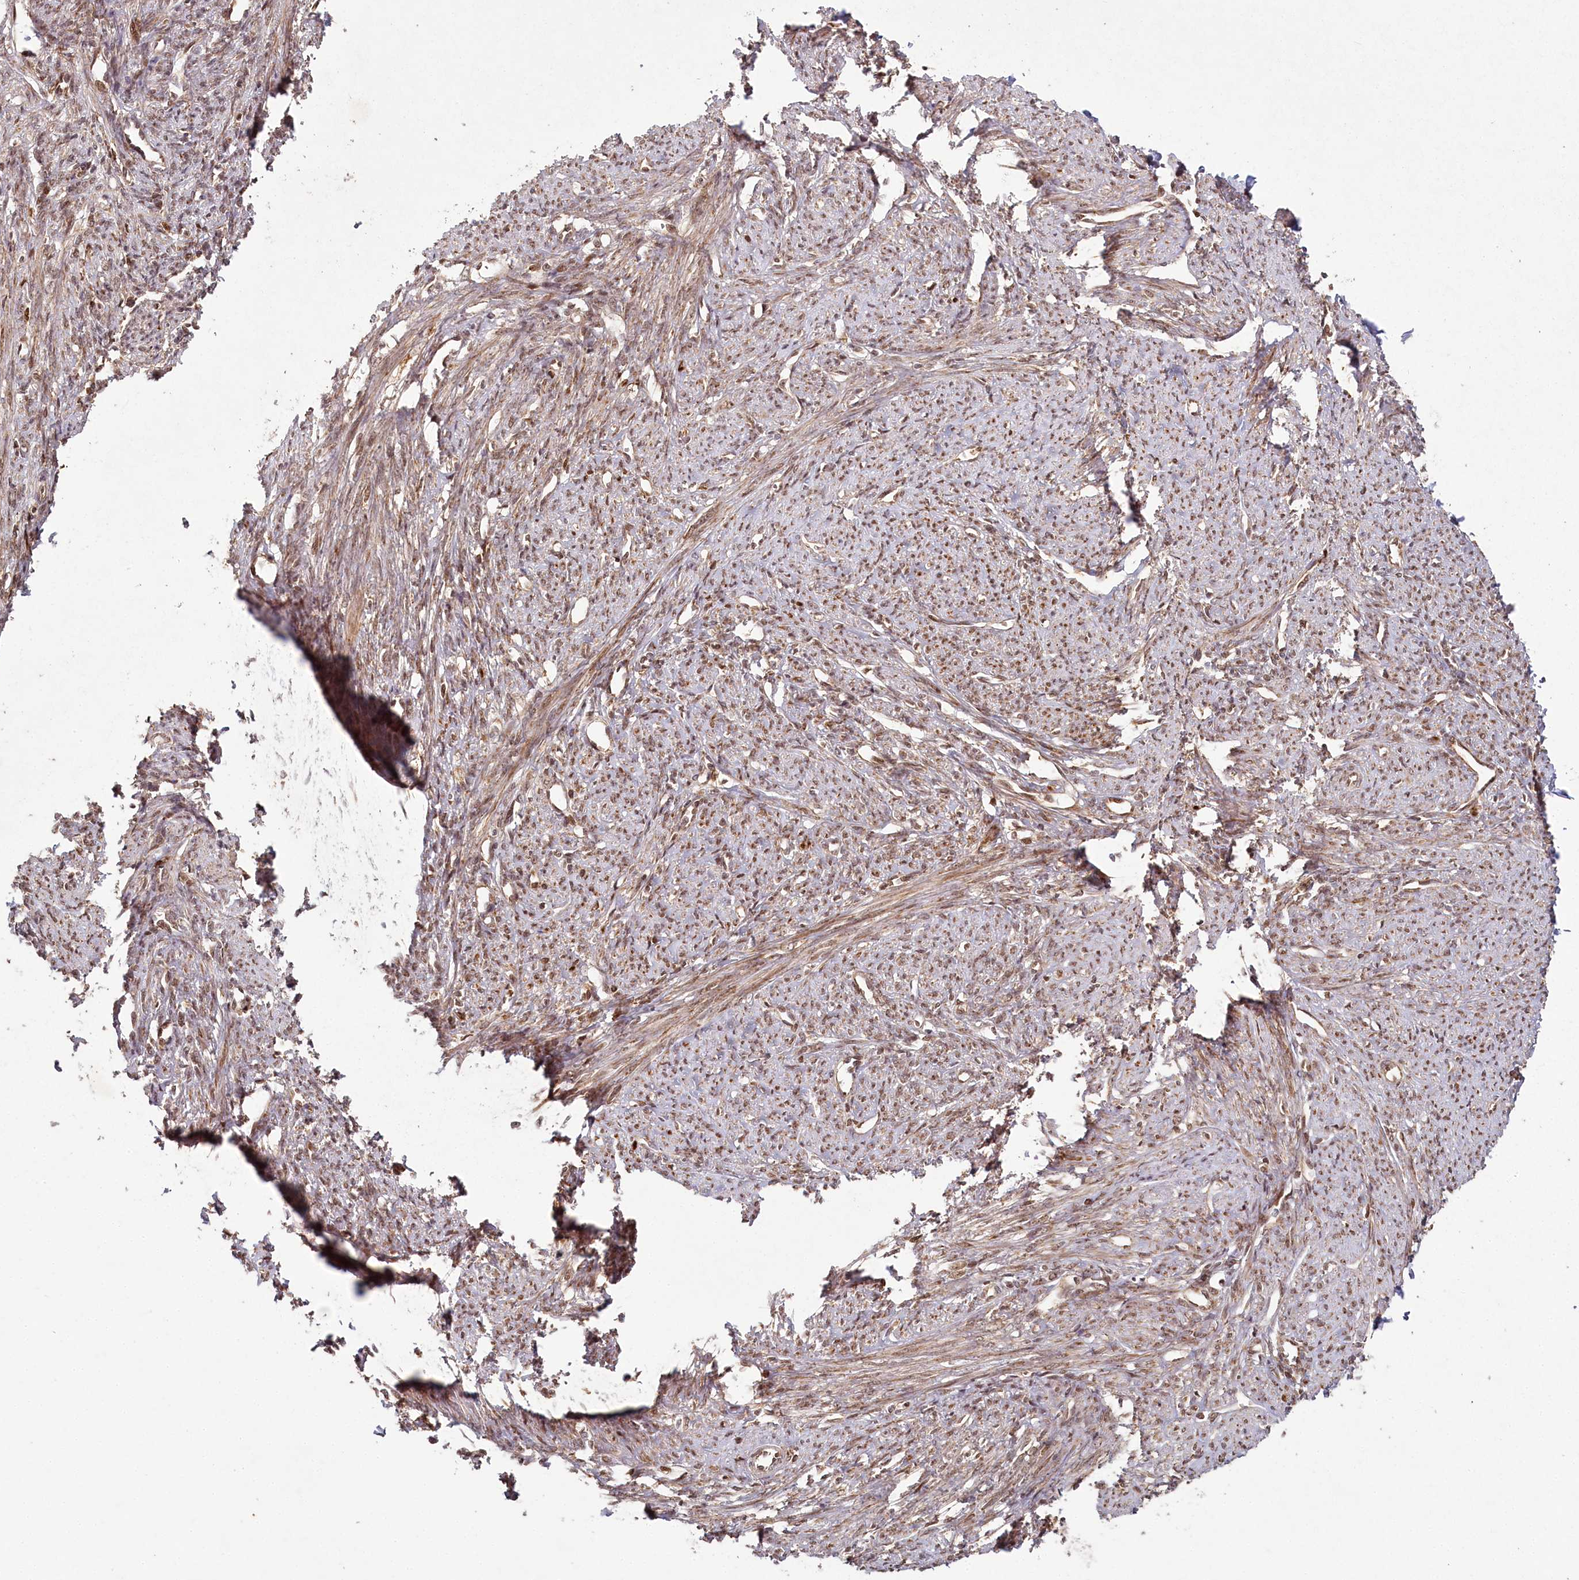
{"staining": {"intensity": "moderate", "quantity": ">75%", "location": "cytoplasmic/membranous,nuclear"}, "tissue": "smooth muscle", "cell_type": "Smooth muscle cells", "image_type": "normal", "snomed": [{"axis": "morphology", "description": "Normal tissue, NOS"}, {"axis": "topography", "description": "Smooth muscle"}, {"axis": "topography", "description": "Uterus"}], "caption": "High-magnification brightfield microscopy of unremarkable smooth muscle stained with DAB (3,3'-diaminobenzidine) (brown) and counterstained with hematoxylin (blue). smooth muscle cells exhibit moderate cytoplasmic/membranous,nuclear expression is identified in approximately>75% of cells.", "gene": "MICU1", "patient": {"sex": "female", "age": 59}}